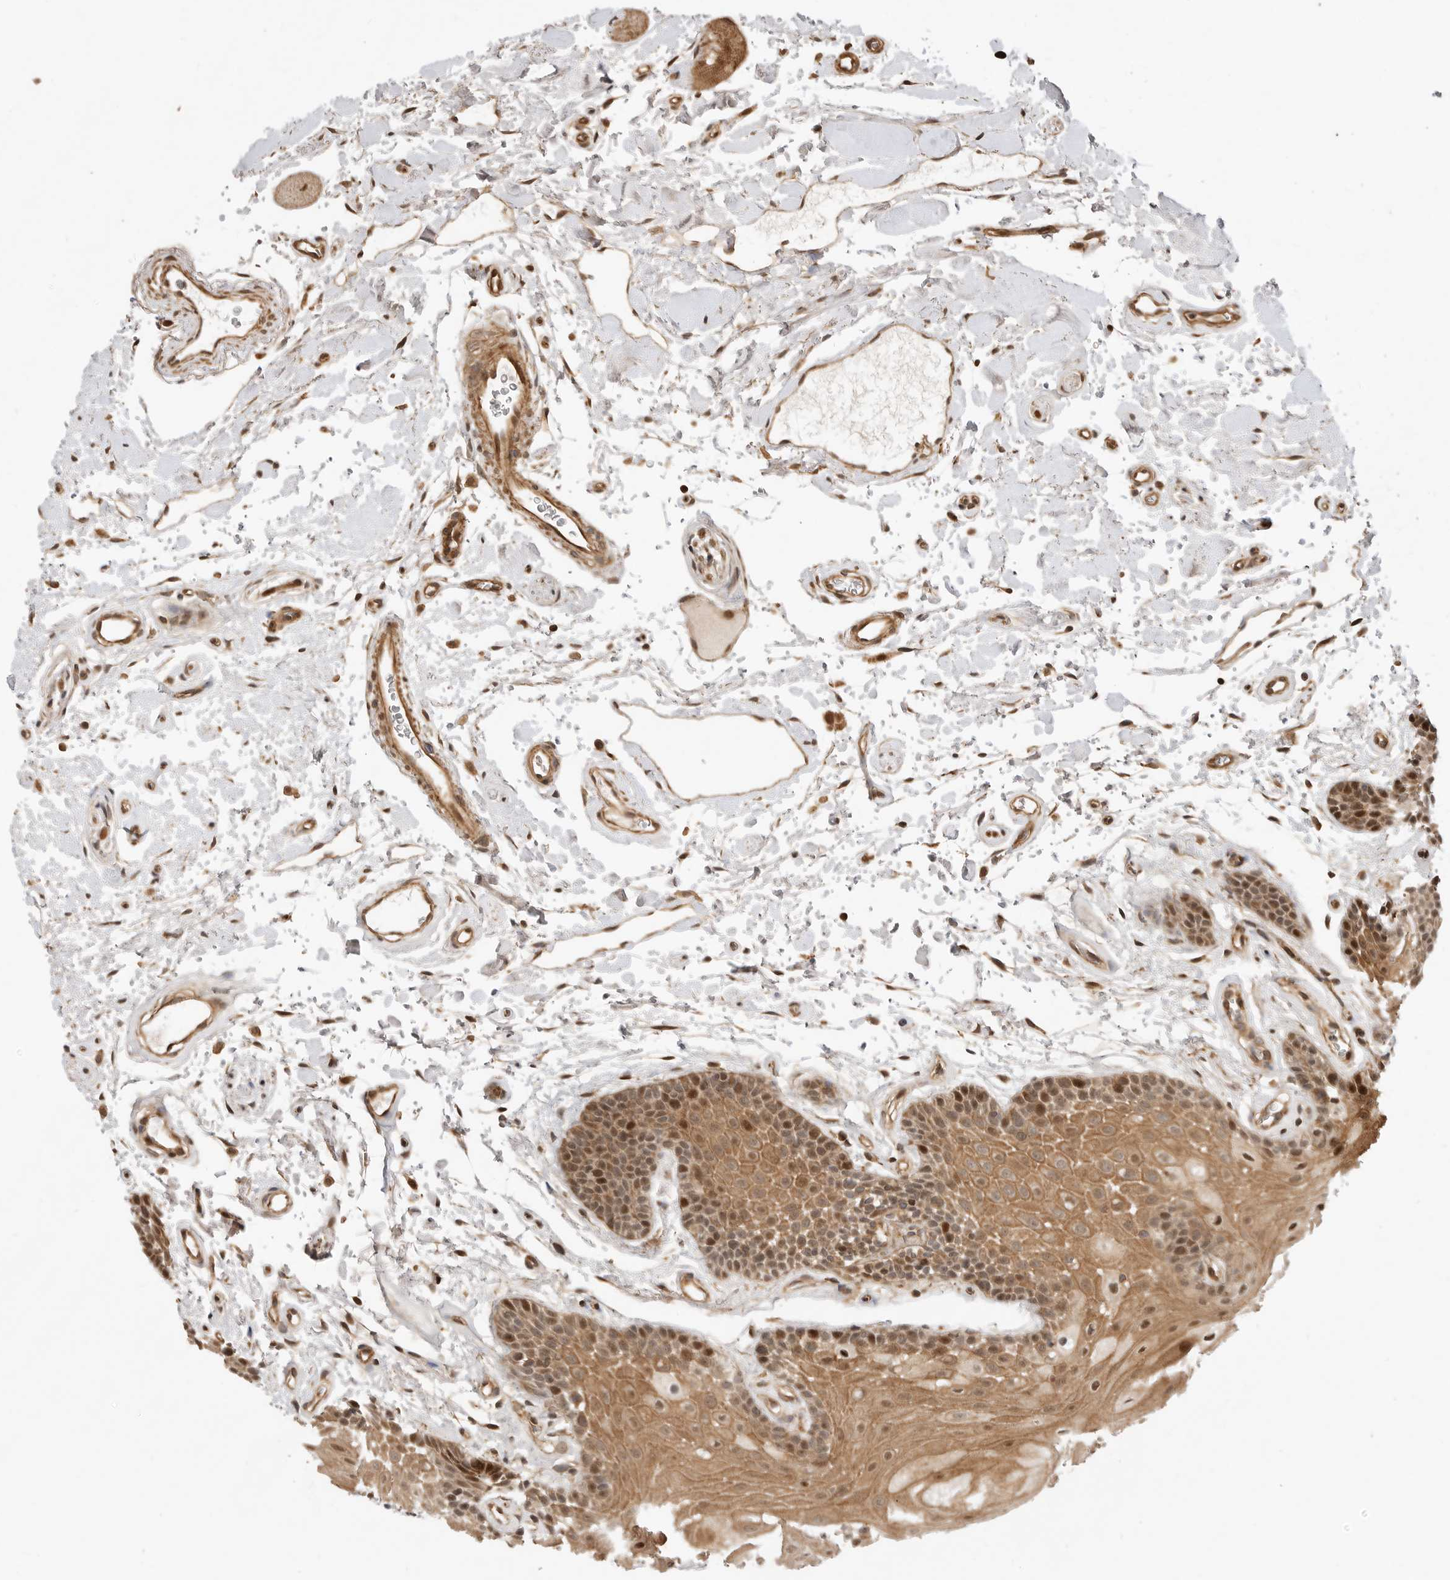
{"staining": {"intensity": "moderate", "quantity": ">75%", "location": "cytoplasmic/membranous,nuclear"}, "tissue": "oral mucosa", "cell_type": "Squamous epithelial cells", "image_type": "normal", "snomed": [{"axis": "morphology", "description": "Normal tissue, NOS"}, {"axis": "topography", "description": "Oral tissue"}], "caption": "Brown immunohistochemical staining in benign human oral mucosa demonstrates moderate cytoplasmic/membranous,nuclear positivity in approximately >75% of squamous epithelial cells. (Brightfield microscopy of DAB IHC at high magnification).", "gene": "ADPRS", "patient": {"sex": "male", "age": 62}}